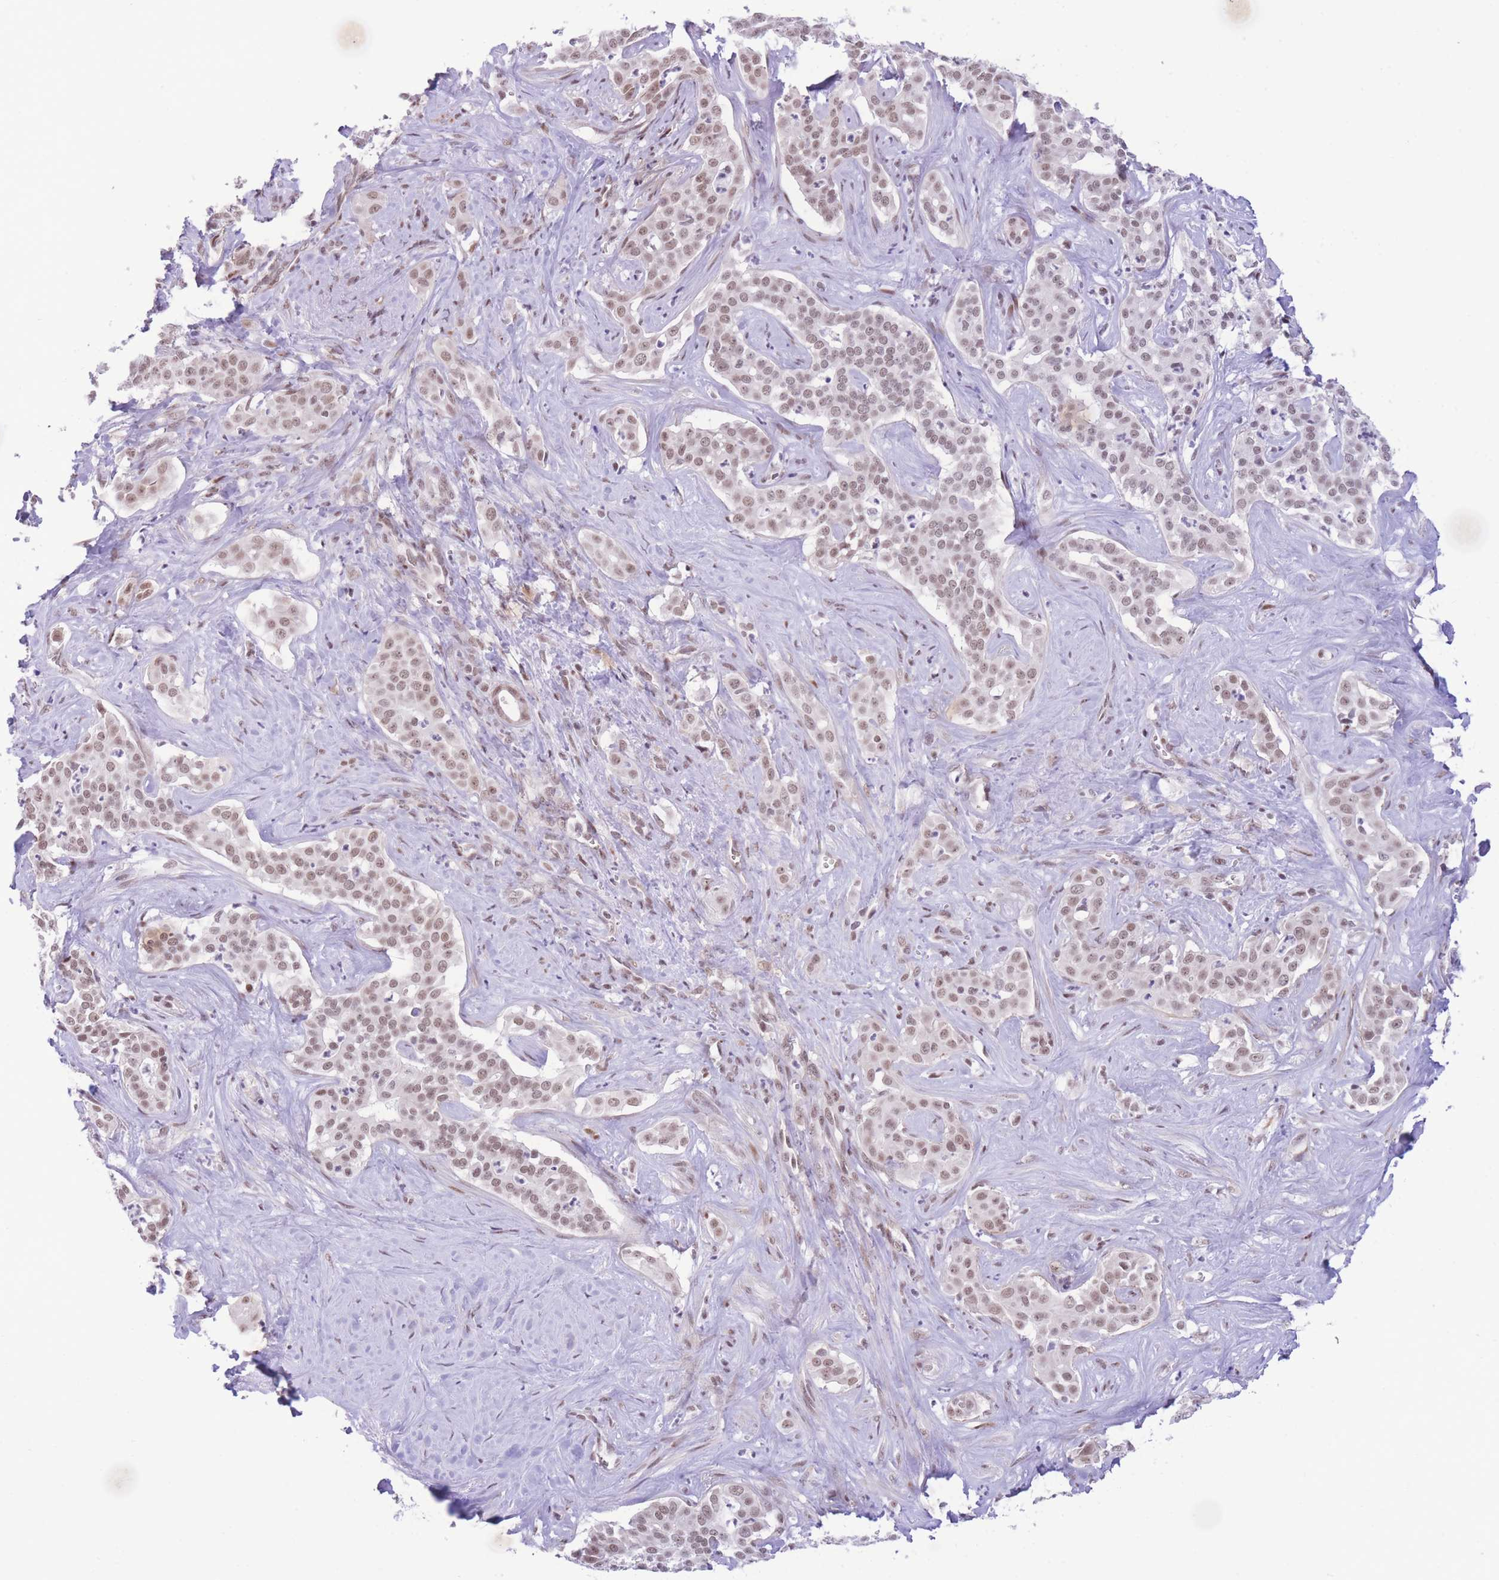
{"staining": {"intensity": "weak", "quantity": ">75%", "location": "nuclear"}, "tissue": "liver cancer", "cell_type": "Tumor cells", "image_type": "cancer", "snomed": [{"axis": "morphology", "description": "Cholangiocarcinoma"}, {"axis": "topography", "description": "Liver"}], "caption": "The photomicrograph shows staining of cholangiocarcinoma (liver), revealing weak nuclear protein positivity (brown color) within tumor cells. The protein is shown in brown color, while the nuclei are stained blue.", "gene": "PCIF1", "patient": {"sex": "male", "age": 67}}